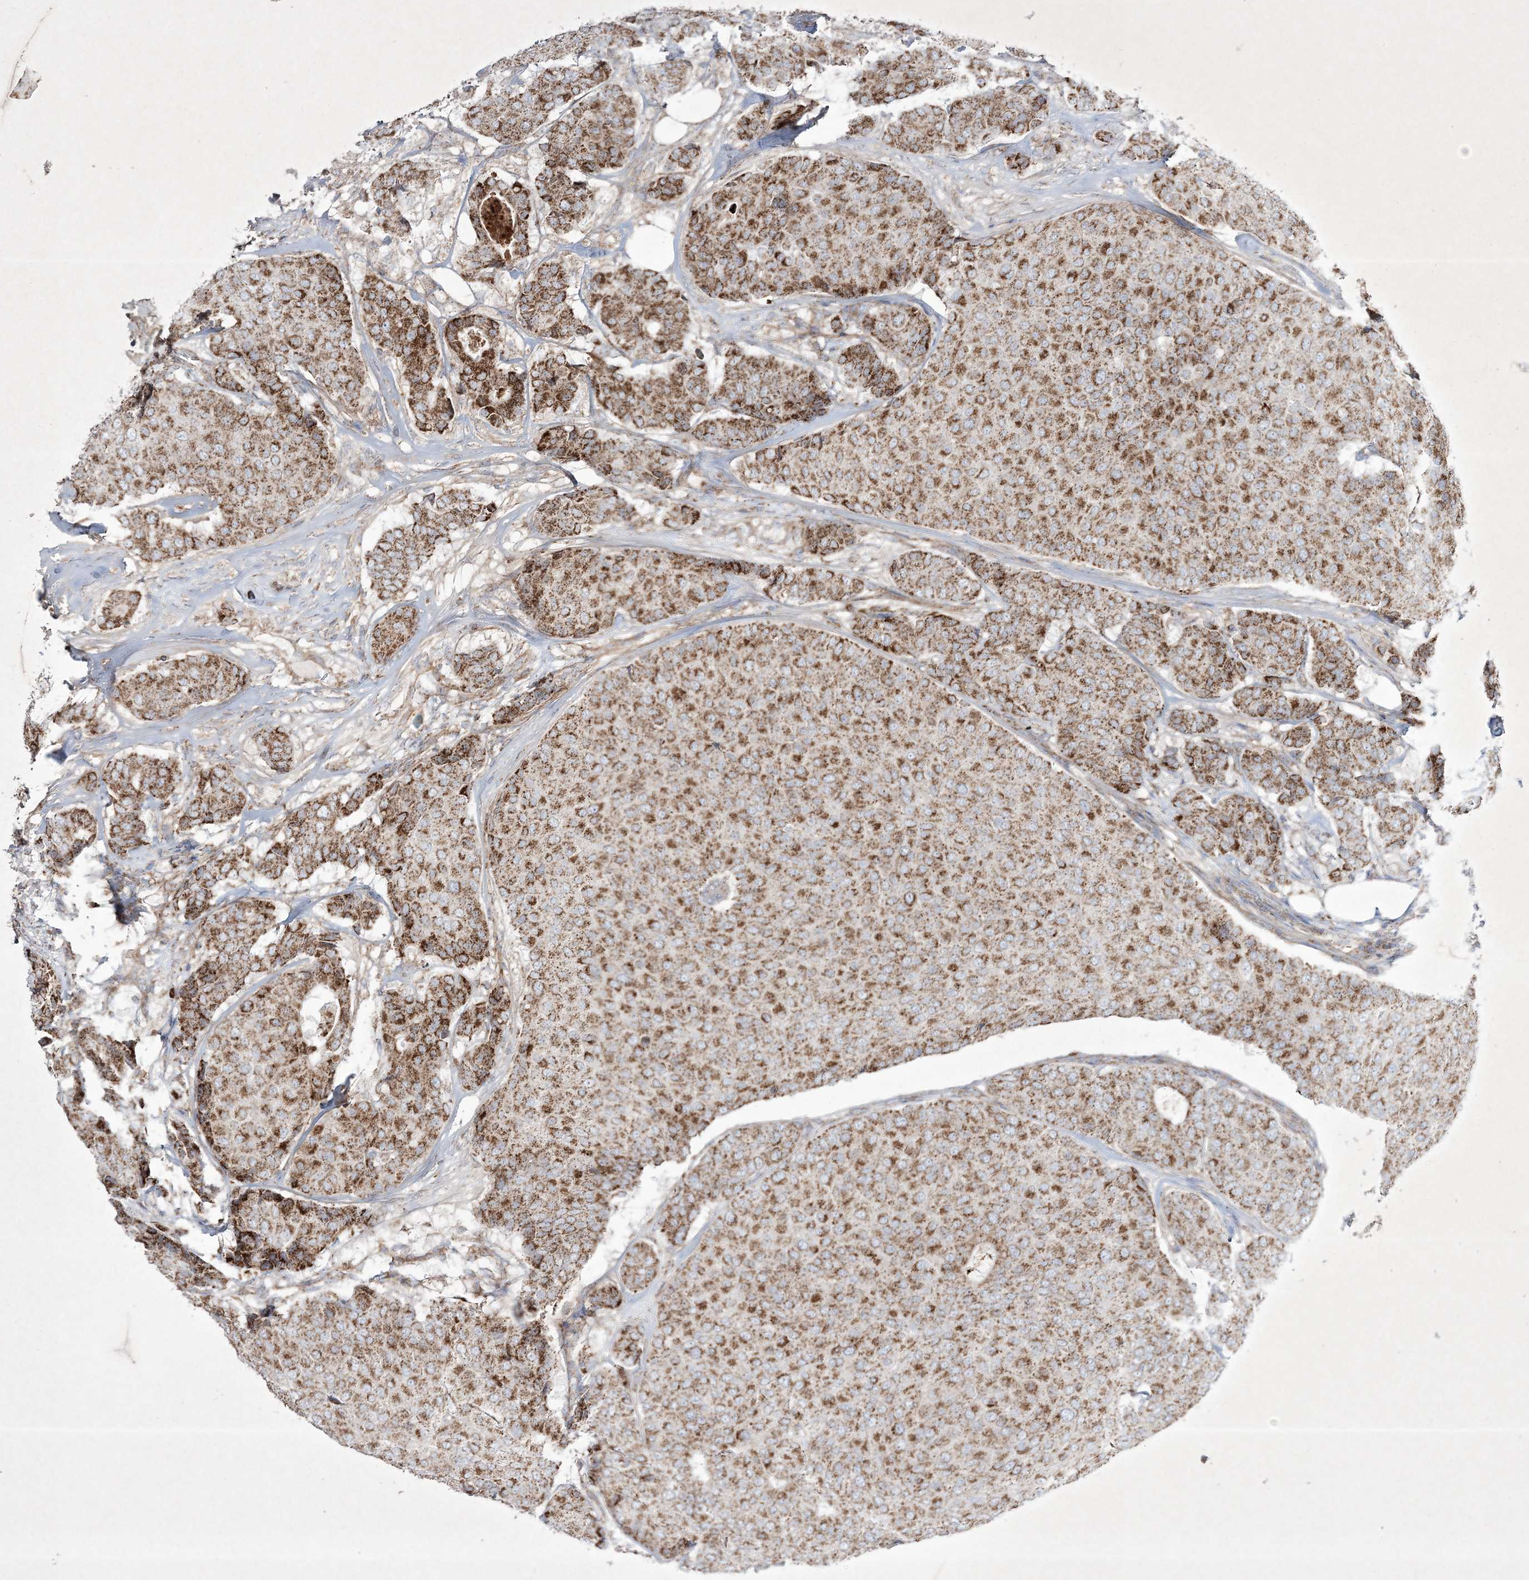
{"staining": {"intensity": "moderate", "quantity": ">75%", "location": "cytoplasmic/membranous"}, "tissue": "breast cancer", "cell_type": "Tumor cells", "image_type": "cancer", "snomed": [{"axis": "morphology", "description": "Duct carcinoma"}, {"axis": "topography", "description": "Breast"}], "caption": "IHC micrograph of human breast cancer (infiltrating ductal carcinoma) stained for a protein (brown), which shows medium levels of moderate cytoplasmic/membranous staining in about >75% of tumor cells.", "gene": "RICTOR", "patient": {"sex": "female", "age": 75}}